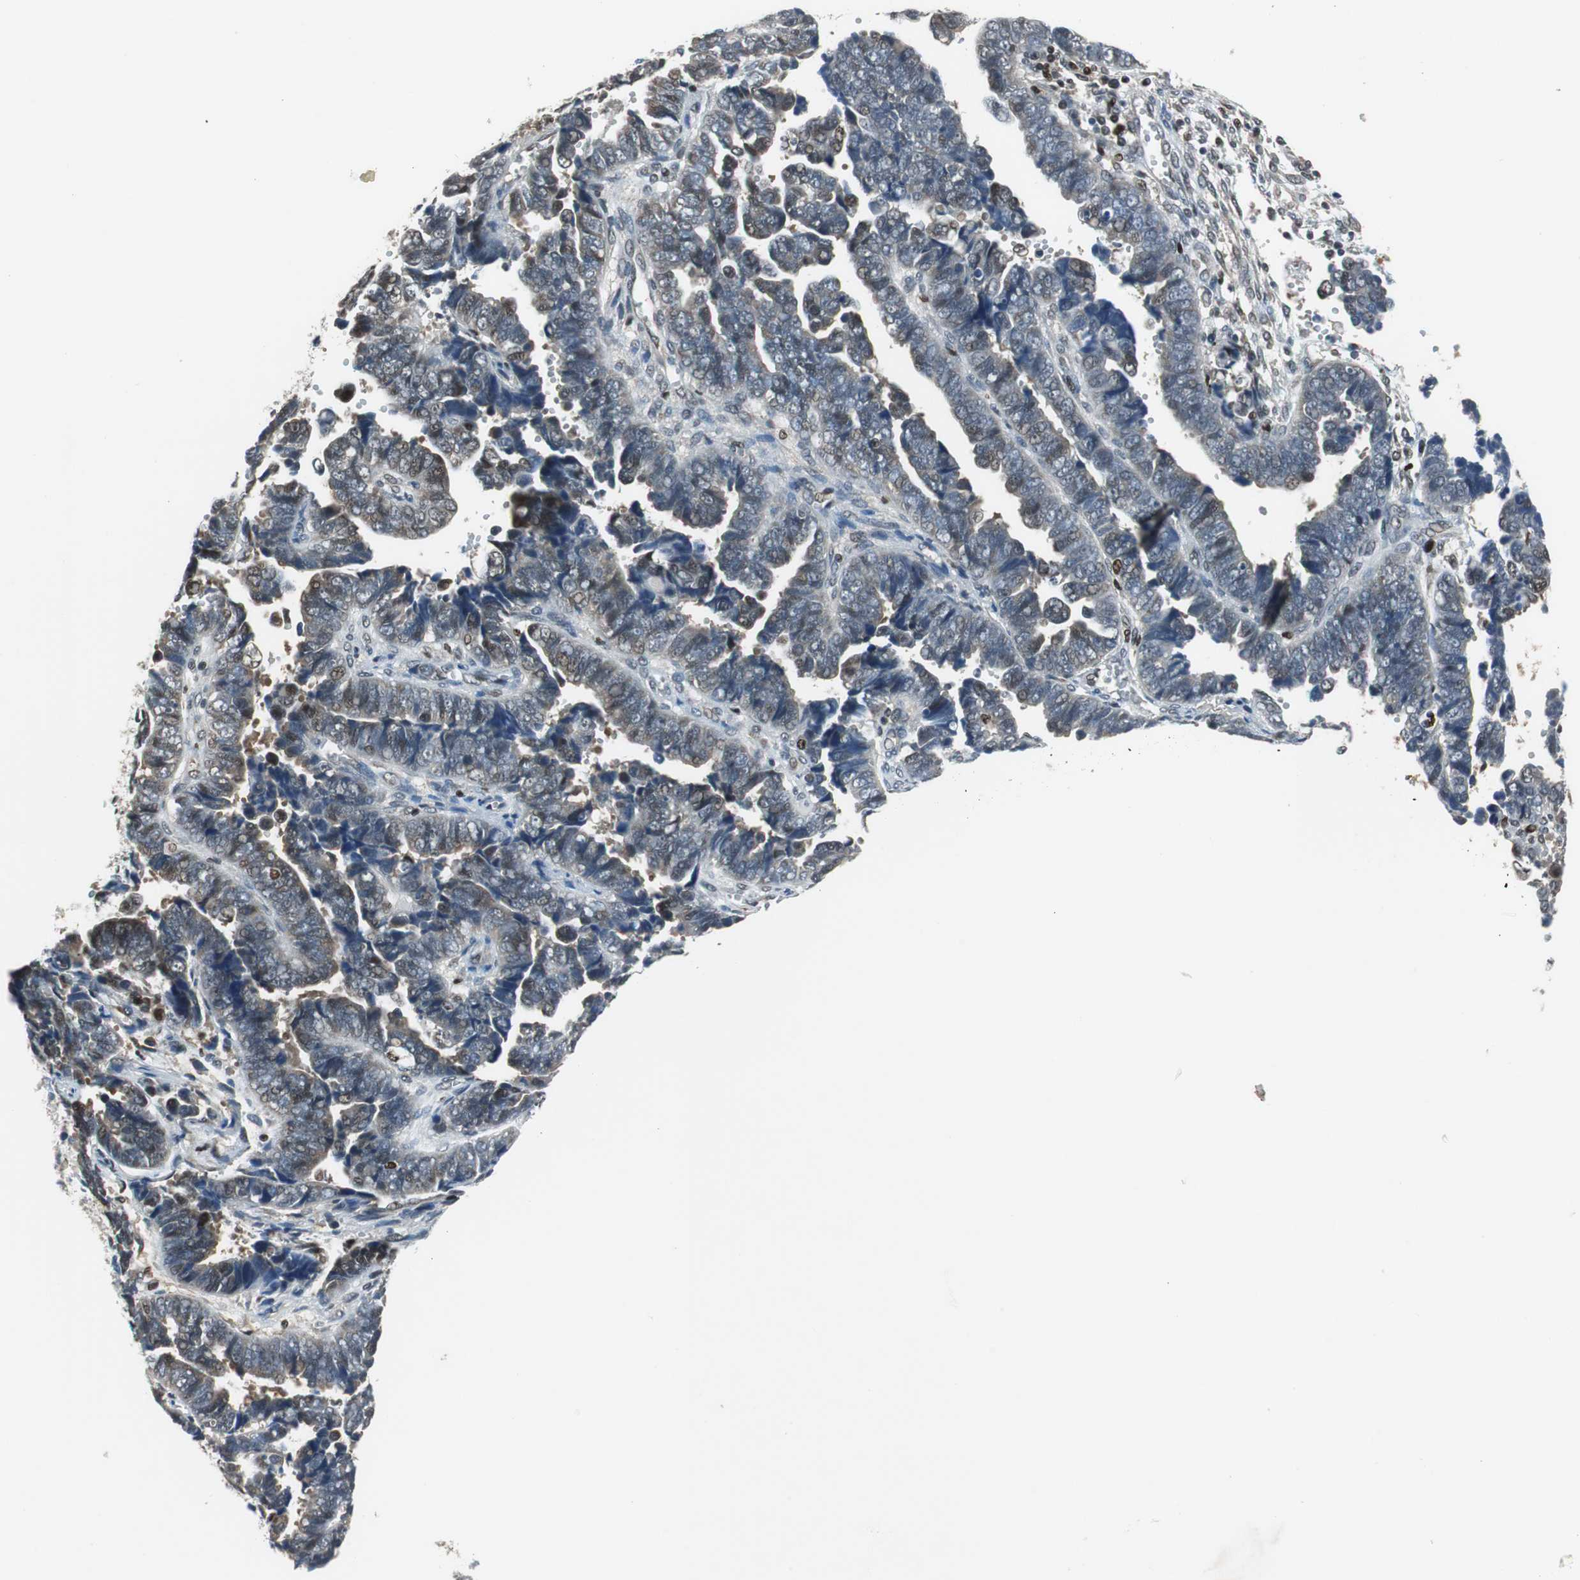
{"staining": {"intensity": "weak", "quantity": "25%-75%", "location": "cytoplasmic/membranous"}, "tissue": "endometrial cancer", "cell_type": "Tumor cells", "image_type": "cancer", "snomed": [{"axis": "morphology", "description": "Adenocarcinoma, NOS"}, {"axis": "topography", "description": "Endometrium"}], "caption": "DAB immunohistochemical staining of human endometrial cancer (adenocarcinoma) demonstrates weak cytoplasmic/membranous protein staining in approximately 25%-75% of tumor cells. The staining was performed using DAB to visualize the protein expression in brown, while the nuclei were stained in blue with hematoxylin (Magnification: 20x).", "gene": "MAFB", "patient": {"sex": "female", "age": 75}}